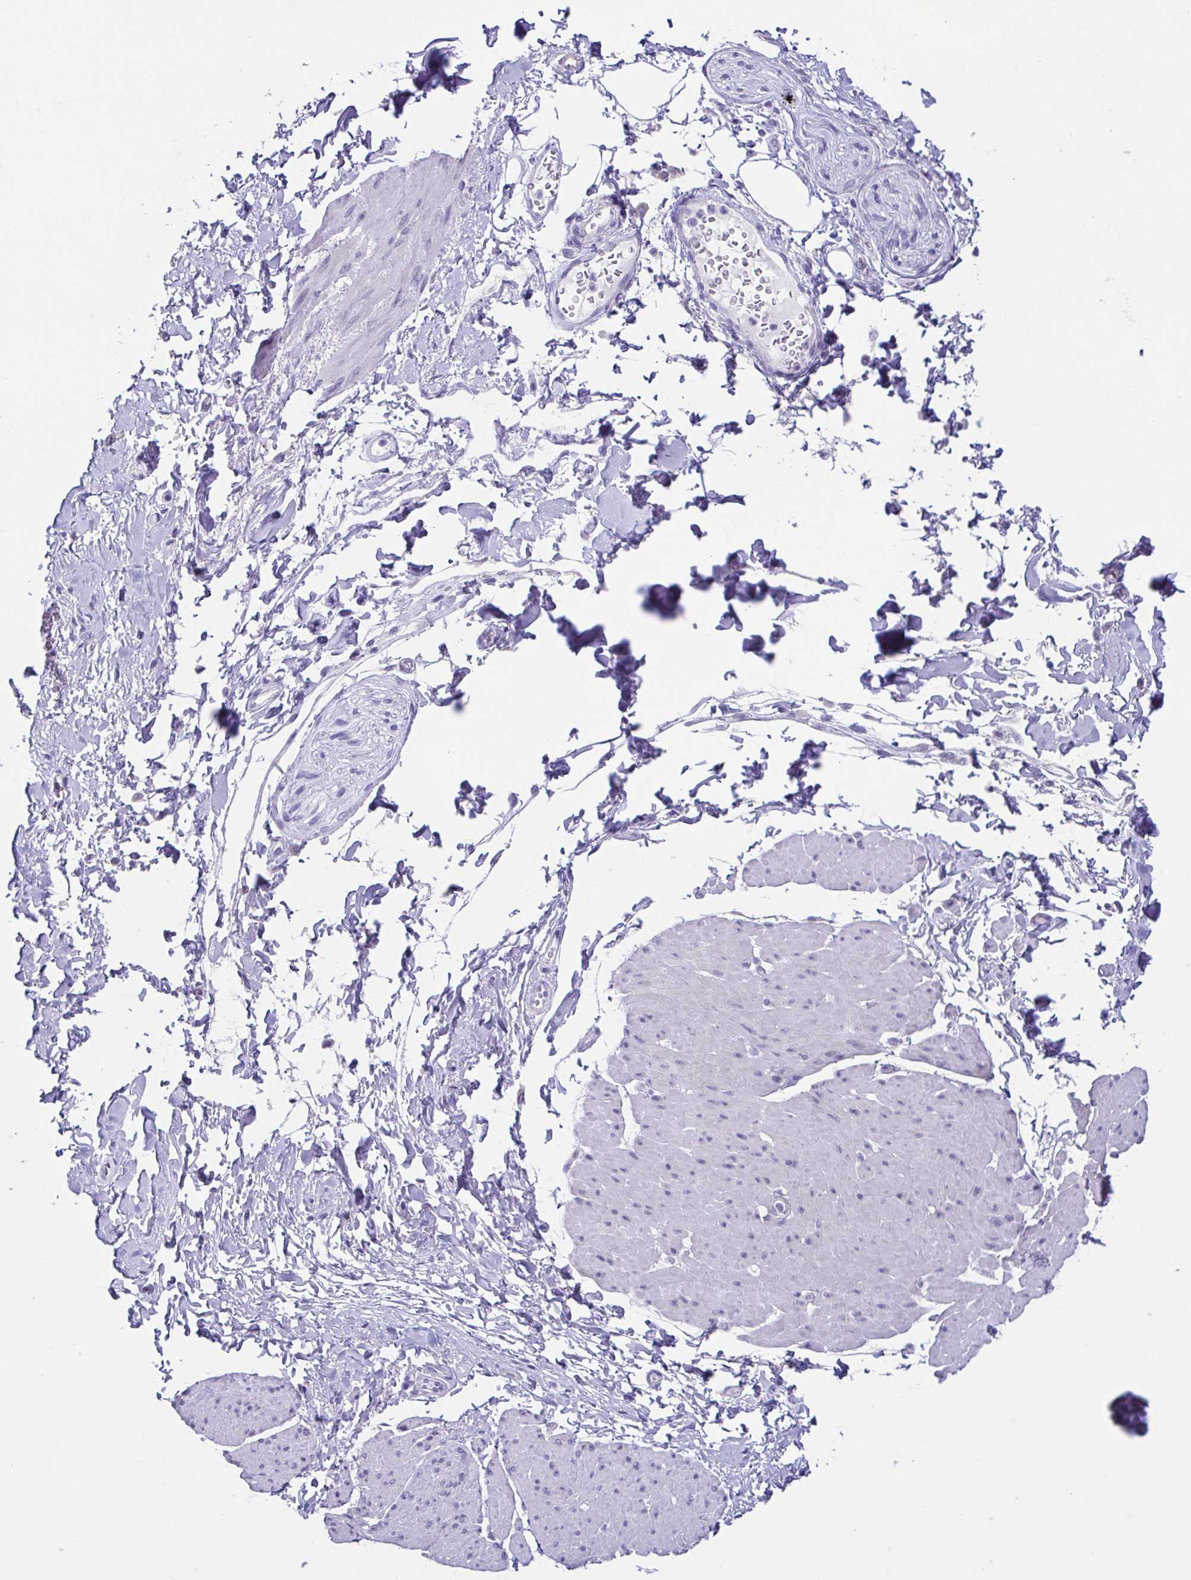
{"staining": {"intensity": "negative", "quantity": "none", "location": "none"}, "tissue": "adipose tissue", "cell_type": "Adipocytes", "image_type": "normal", "snomed": [{"axis": "morphology", "description": "Normal tissue, NOS"}, {"axis": "topography", "description": "Urinary bladder"}, {"axis": "topography", "description": "Peripheral nerve tissue"}], "caption": "IHC micrograph of benign human adipose tissue stained for a protein (brown), which demonstrates no staining in adipocytes.", "gene": "RDH11", "patient": {"sex": "female", "age": 60}}